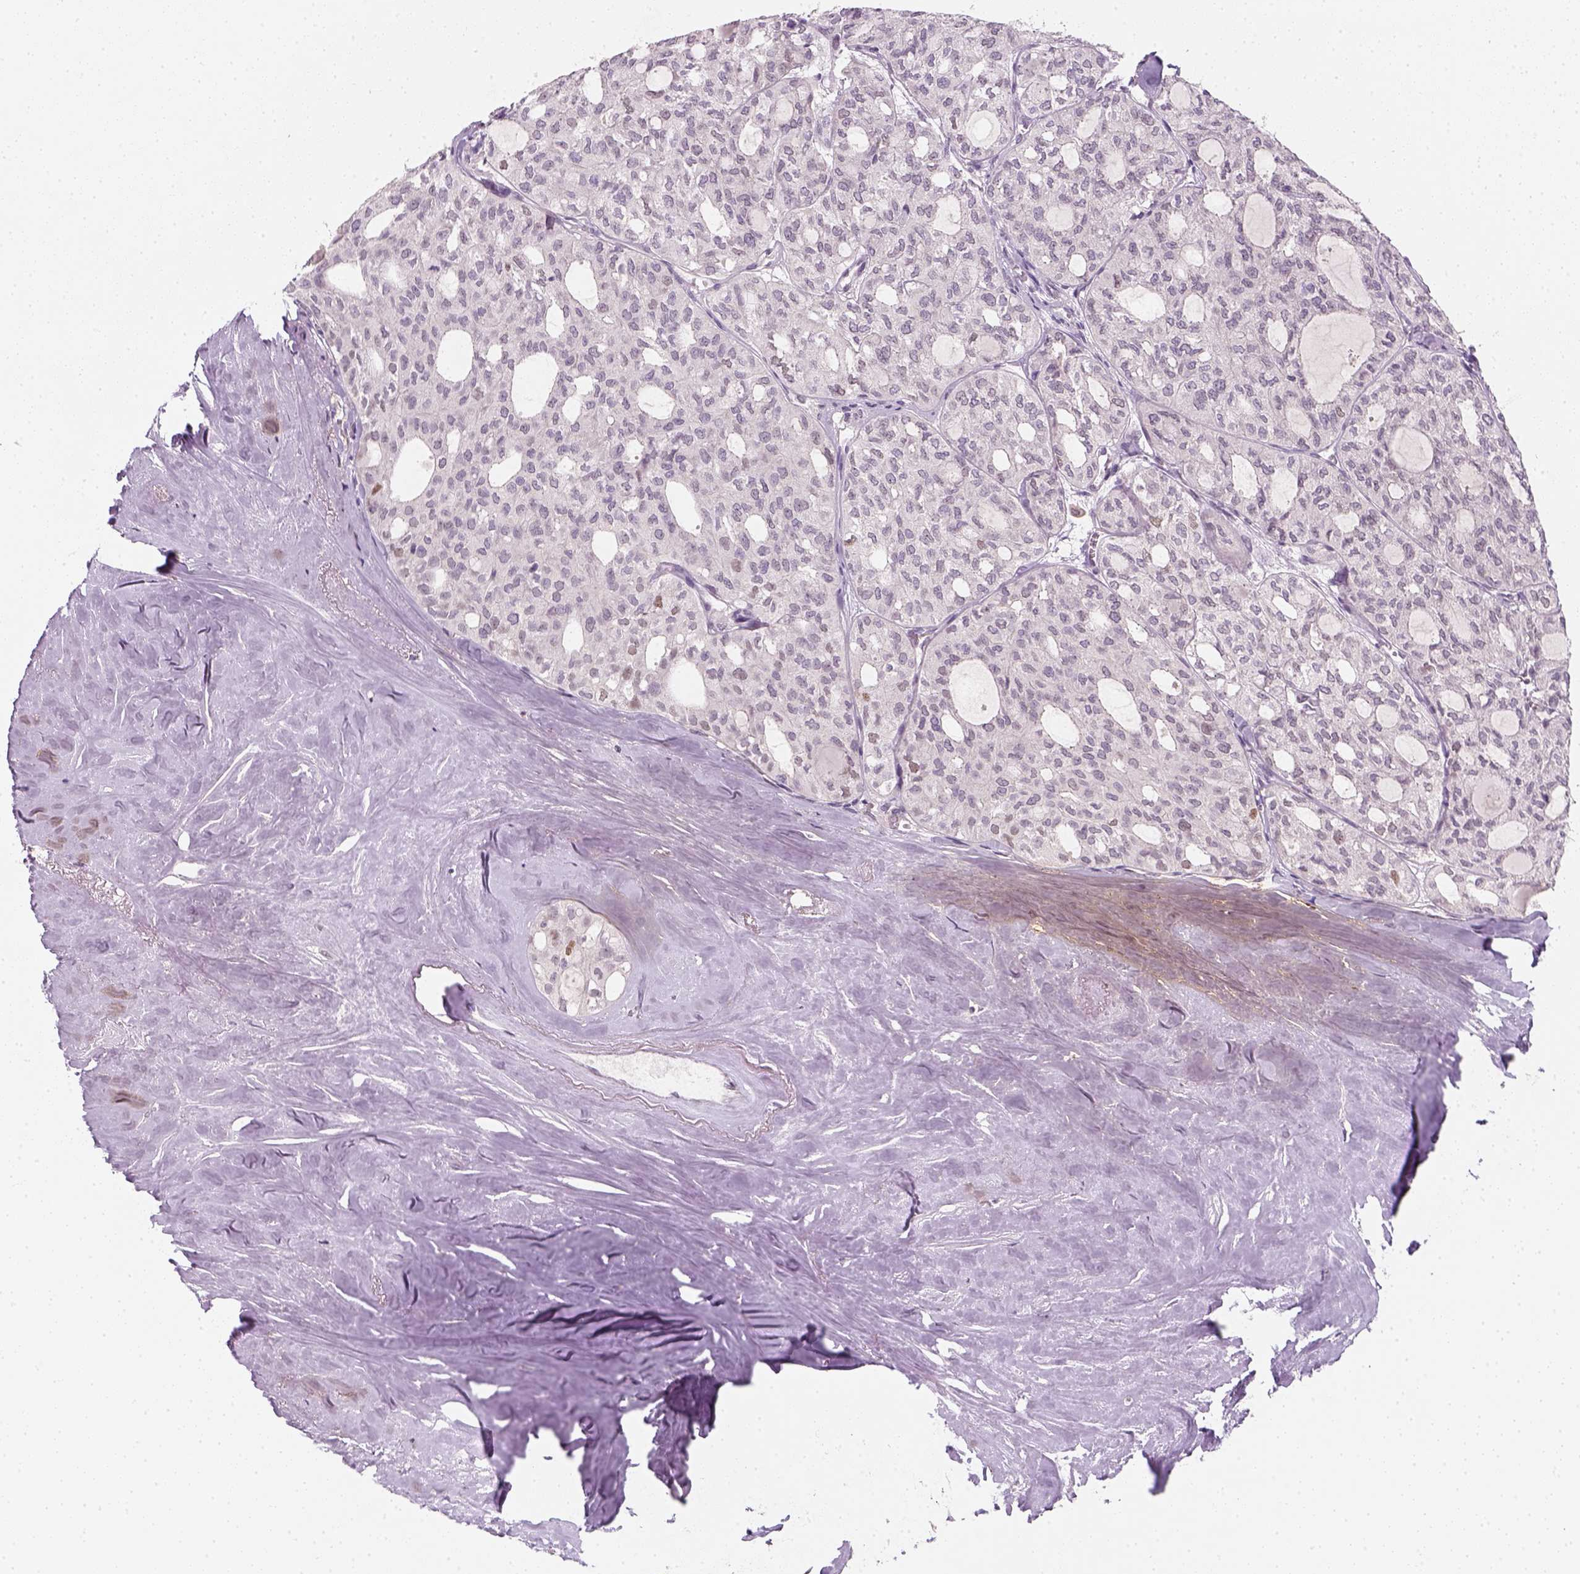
{"staining": {"intensity": "weak", "quantity": "<25%", "location": "nuclear"}, "tissue": "thyroid cancer", "cell_type": "Tumor cells", "image_type": "cancer", "snomed": [{"axis": "morphology", "description": "Follicular adenoma carcinoma, NOS"}, {"axis": "topography", "description": "Thyroid gland"}], "caption": "IHC of thyroid cancer displays no expression in tumor cells.", "gene": "TP53", "patient": {"sex": "male", "age": 75}}